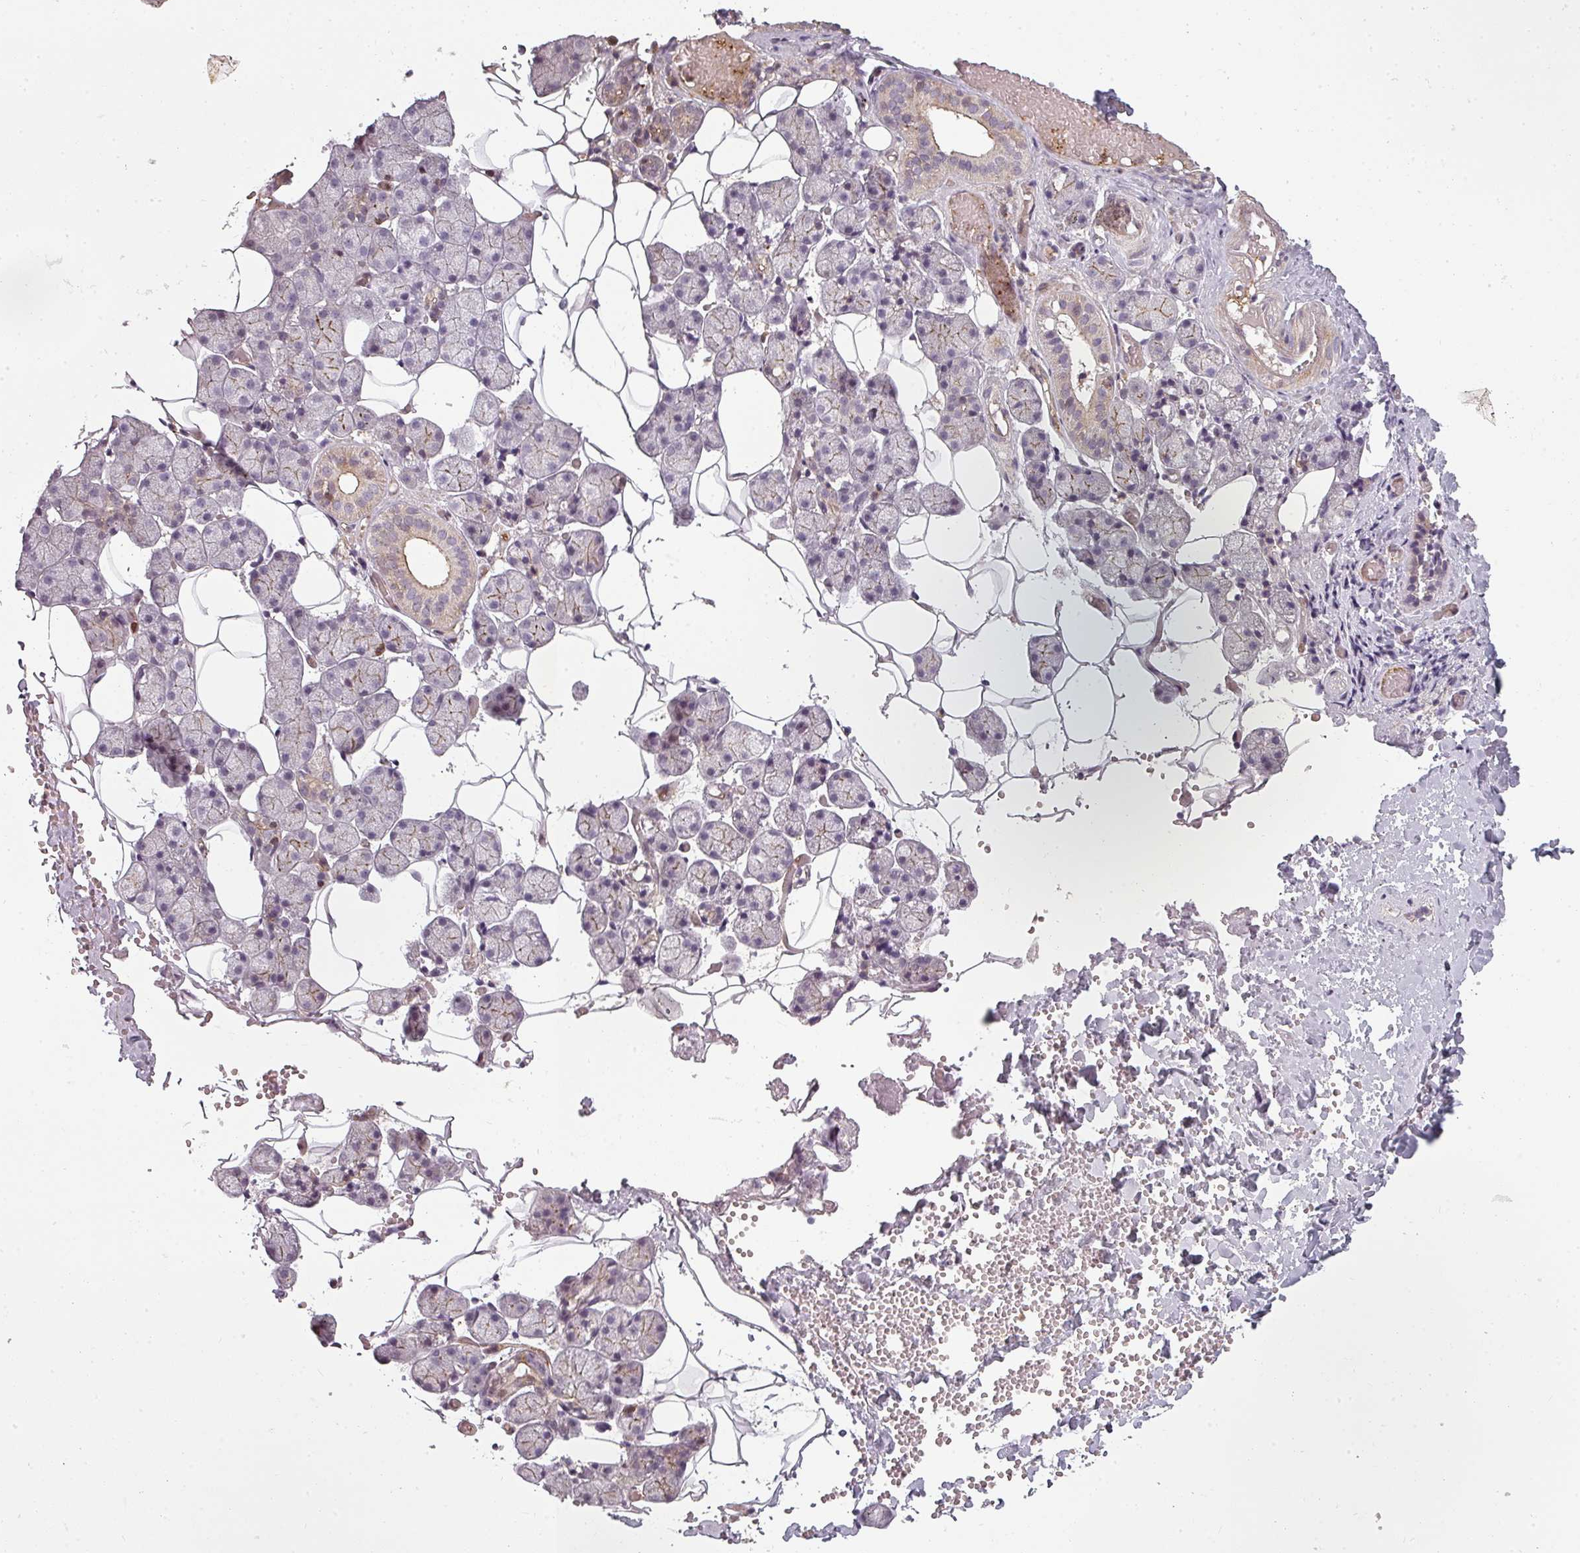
{"staining": {"intensity": "moderate", "quantity": "<25%", "location": "cytoplasmic/membranous"}, "tissue": "salivary gland", "cell_type": "Glandular cells", "image_type": "normal", "snomed": [{"axis": "morphology", "description": "Normal tissue, NOS"}, {"axis": "topography", "description": "Salivary gland"}], "caption": "Immunohistochemical staining of unremarkable salivary gland exhibits moderate cytoplasmic/membranous protein positivity in approximately <25% of glandular cells.", "gene": "CLIC1", "patient": {"sex": "female", "age": 33}}